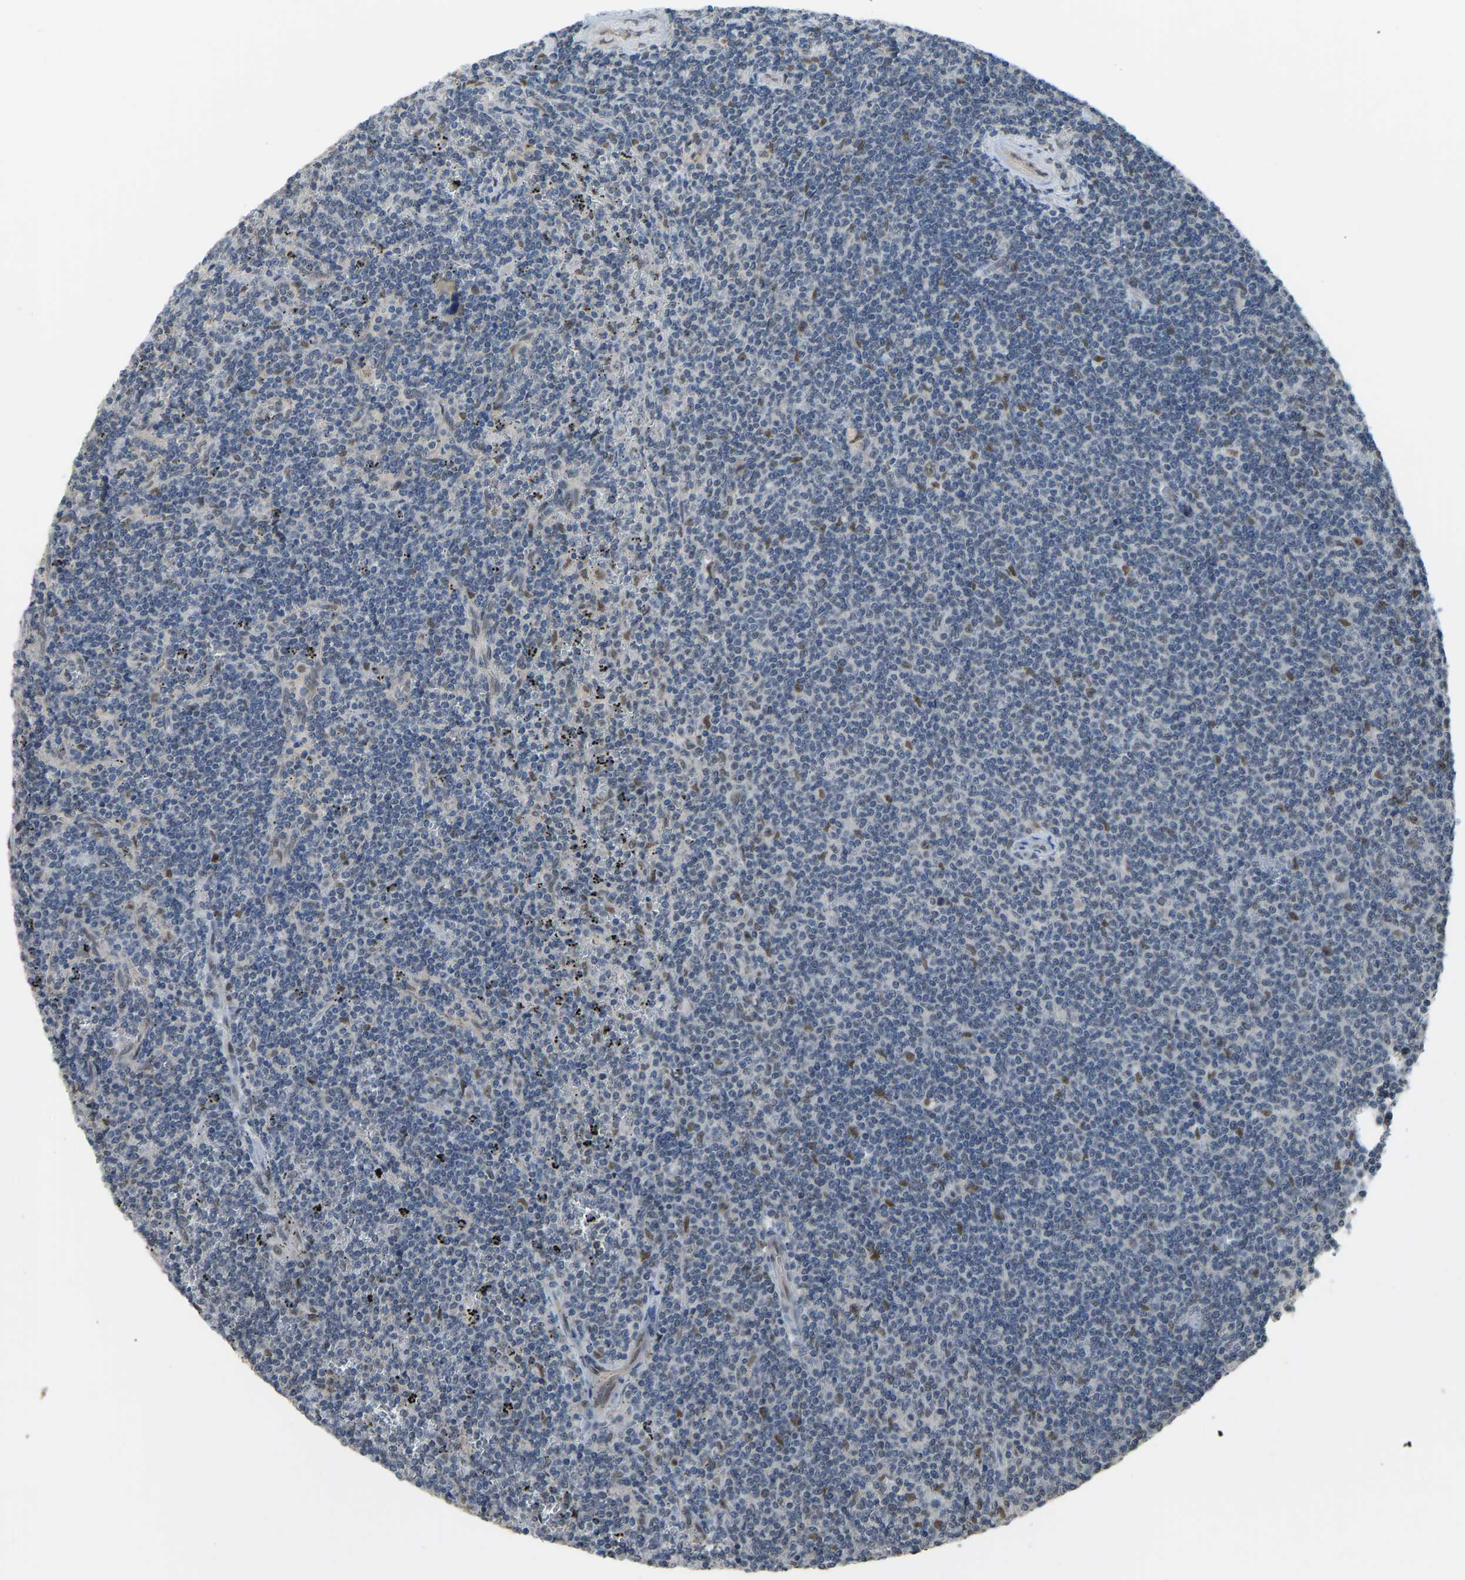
{"staining": {"intensity": "negative", "quantity": "none", "location": "none"}, "tissue": "lymphoma", "cell_type": "Tumor cells", "image_type": "cancer", "snomed": [{"axis": "morphology", "description": "Malignant lymphoma, non-Hodgkin's type, Low grade"}, {"axis": "topography", "description": "Spleen"}], "caption": "This is a photomicrograph of IHC staining of malignant lymphoma, non-Hodgkin's type (low-grade), which shows no expression in tumor cells.", "gene": "KPNA6", "patient": {"sex": "female", "age": 50}}